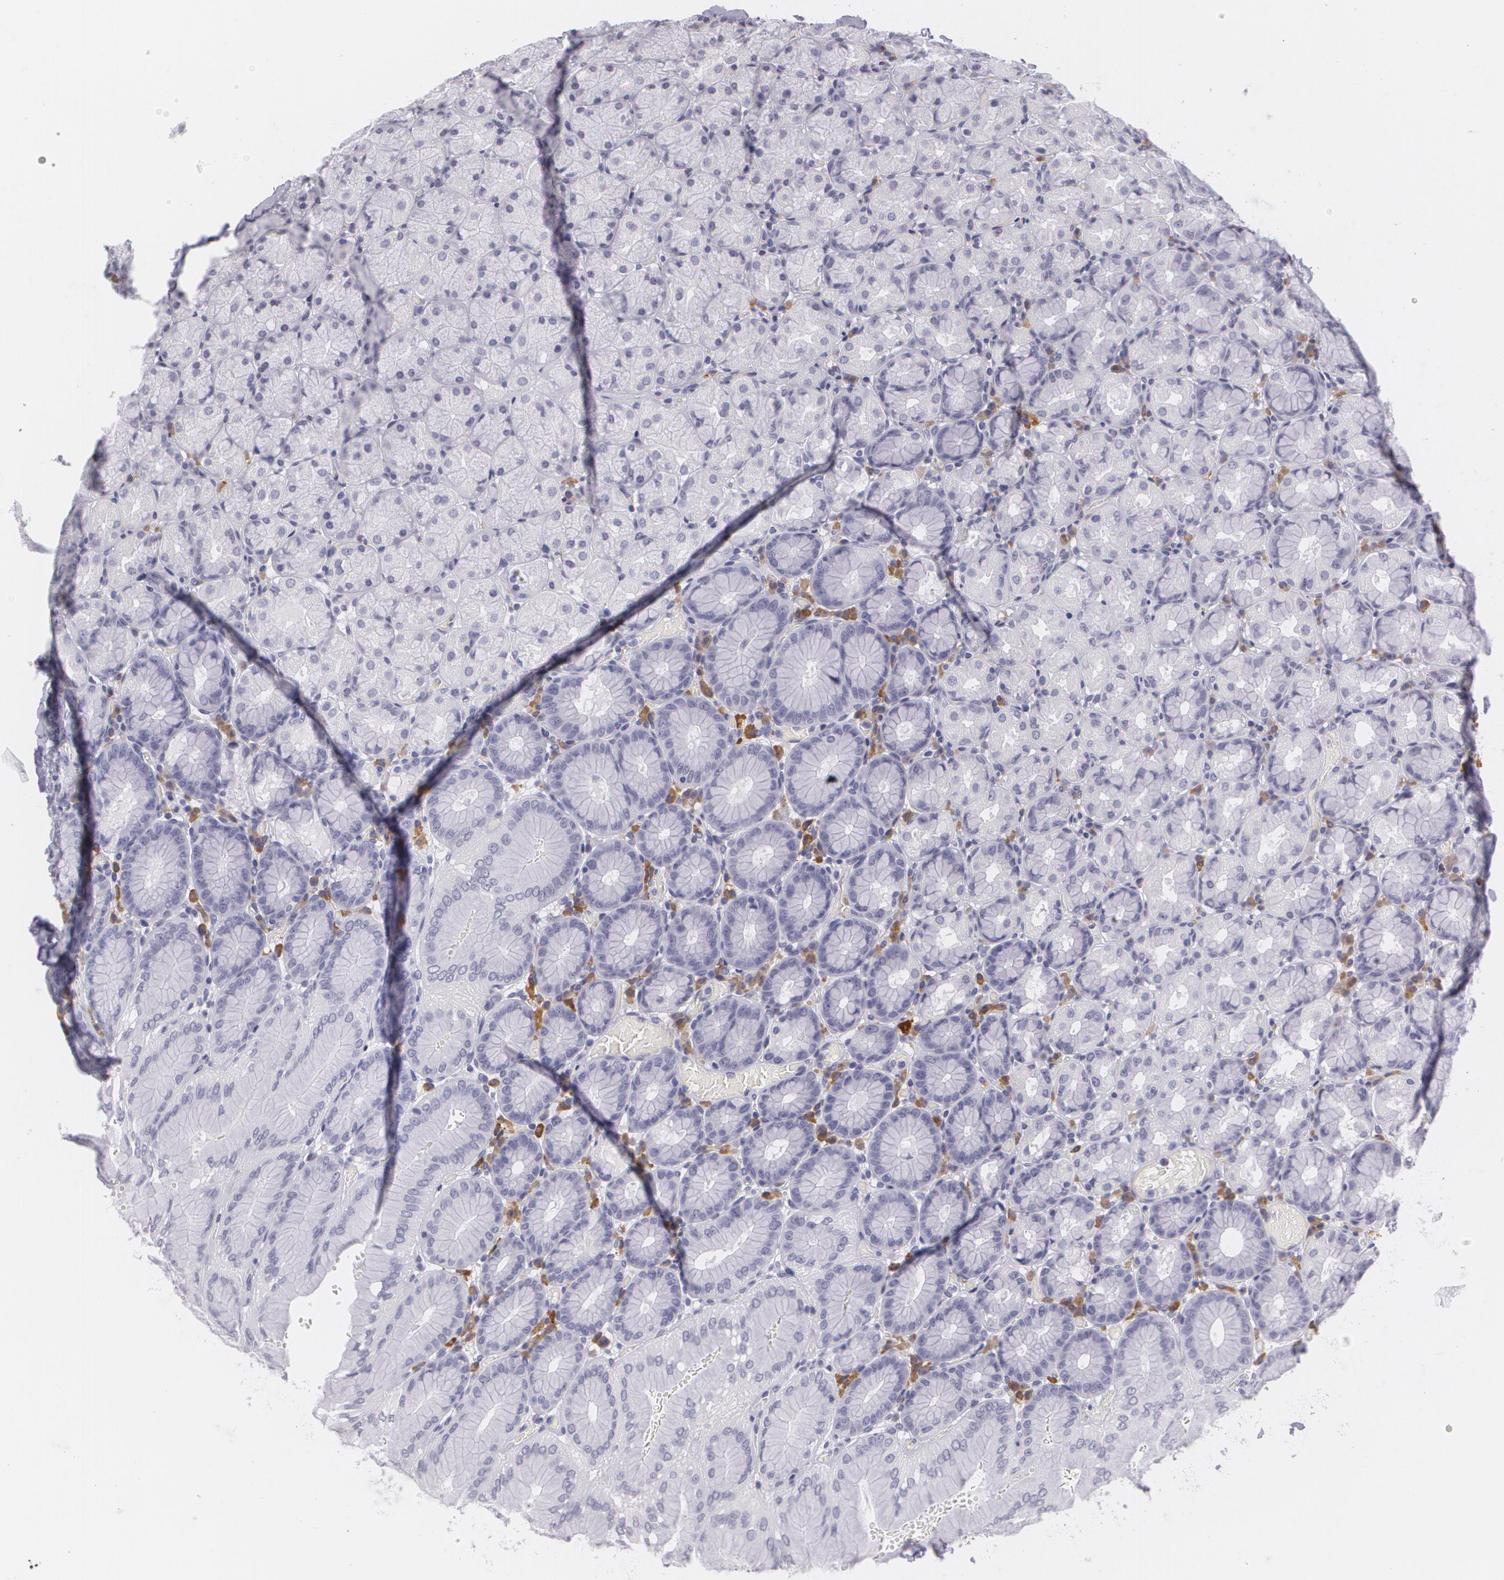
{"staining": {"intensity": "negative", "quantity": "none", "location": "none"}, "tissue": "stomach", "cell_type": "Glandular cells", "image_type": "normal", "snomed": [{"axis": "morphology", "description": "Normal tissue, NOS"}, {"axis": "topography", "description": "Stomach, upper"}, {"axis": "topography", "description": "Stomach"}], "caption": "A histopathology image of human stomach is negative for staining in glandular cells.", "gene": "MAP2", "patient": {"sex": "male", "age": 76}}